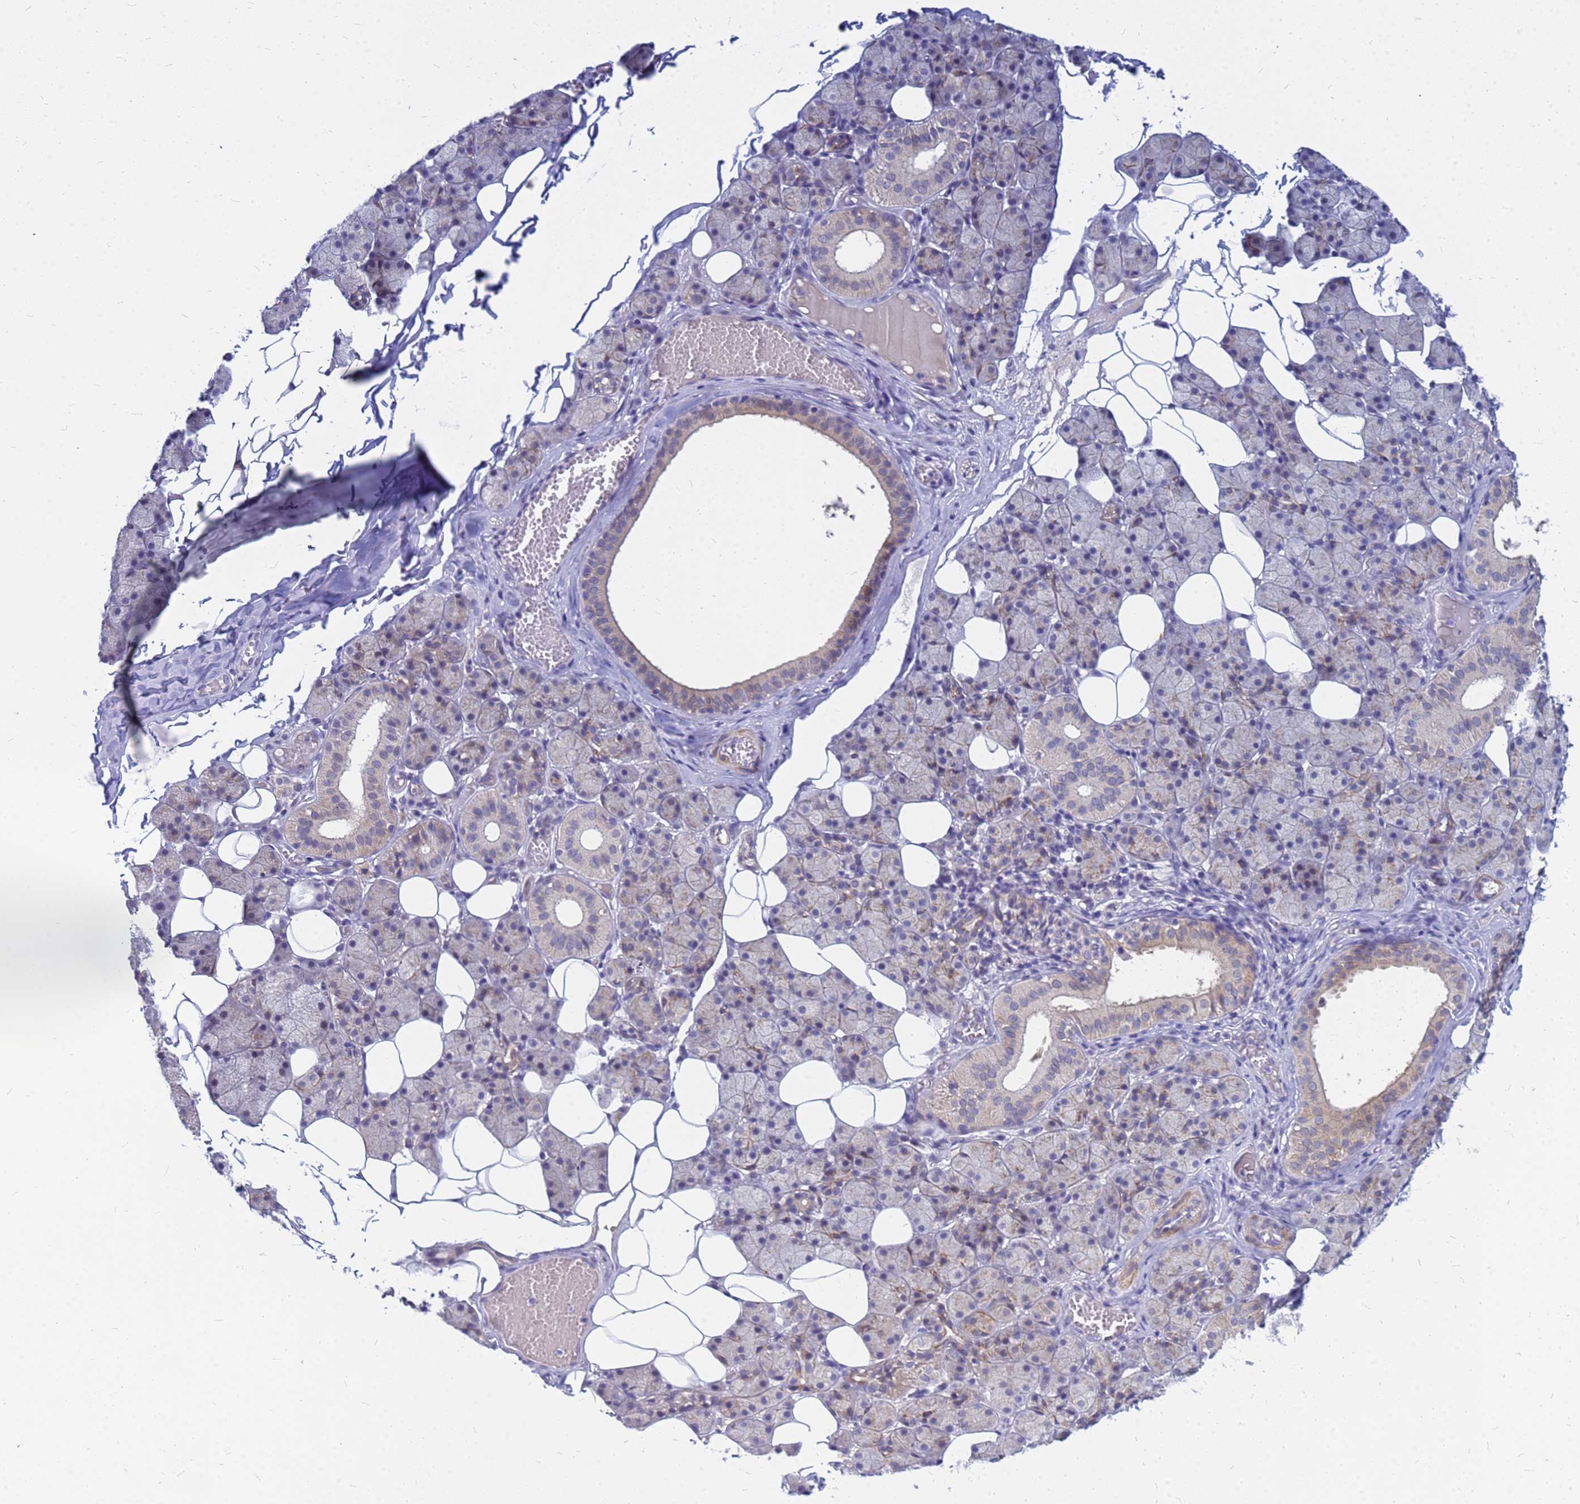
{"staining": {"intensity": "weak", "quantity": "<25%", "location": "cytoplasmic/membranous"}, "tissue": "salivary gland", "cell_type": "Glandular cells", "image_type": "normal", "snomed": [{"axis": "morphology", "description": "Normal tissue, NOS"}, {"axis": "topography", "description": "Salivary gland"}], "caption": "Immunohistochemistry (IHC) image of benign human salivary gland stained for a protein (brown), which demonstrates no positivity in glandular cells. (Brightfield microscopy of DAB (3,3'-diaminobenzidine) IHC at high magnification).", "gene": "SRGAP3", "patient": {"sex": "female", "age": 33}}